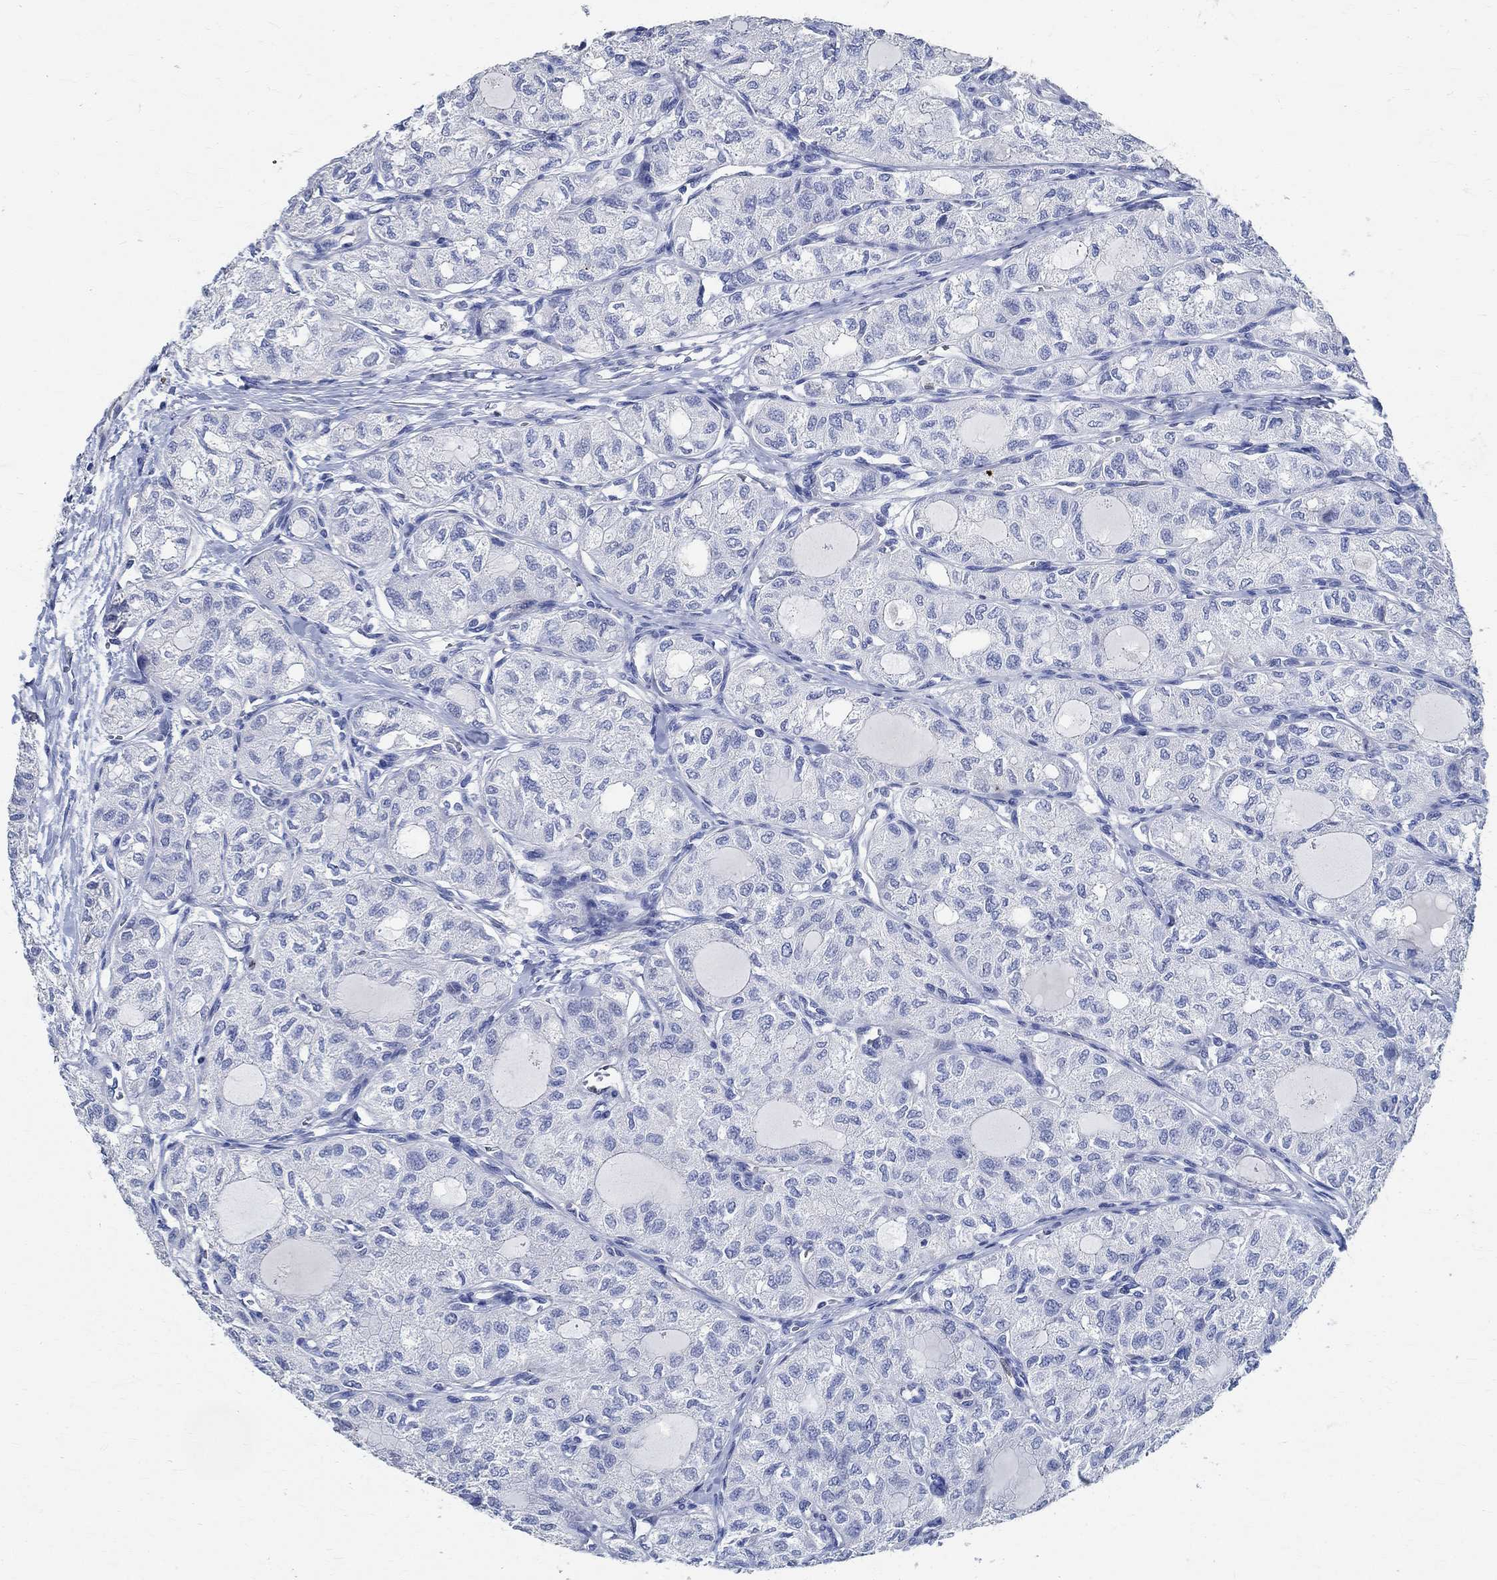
{"staining": {"intensity": "negative", "quantity": "none", "location": "none"}, "tissue": "thyroid cancer", "cell_type": "Tumor cells", "image_type": "cancer", "snomed": [{"axis": "morphology", "description": "Follicular adenoma carcinoma, NOS"}, {"axis": "topography", "description": "Thyroid gland"}], "caption": "This is an IHC micrograph of thyroid cancer (follicular adenoma carcinoma). There is no positivity in tumor cells.", "gene": "PRX", "patient": {"sex": "male", "age": 75}}